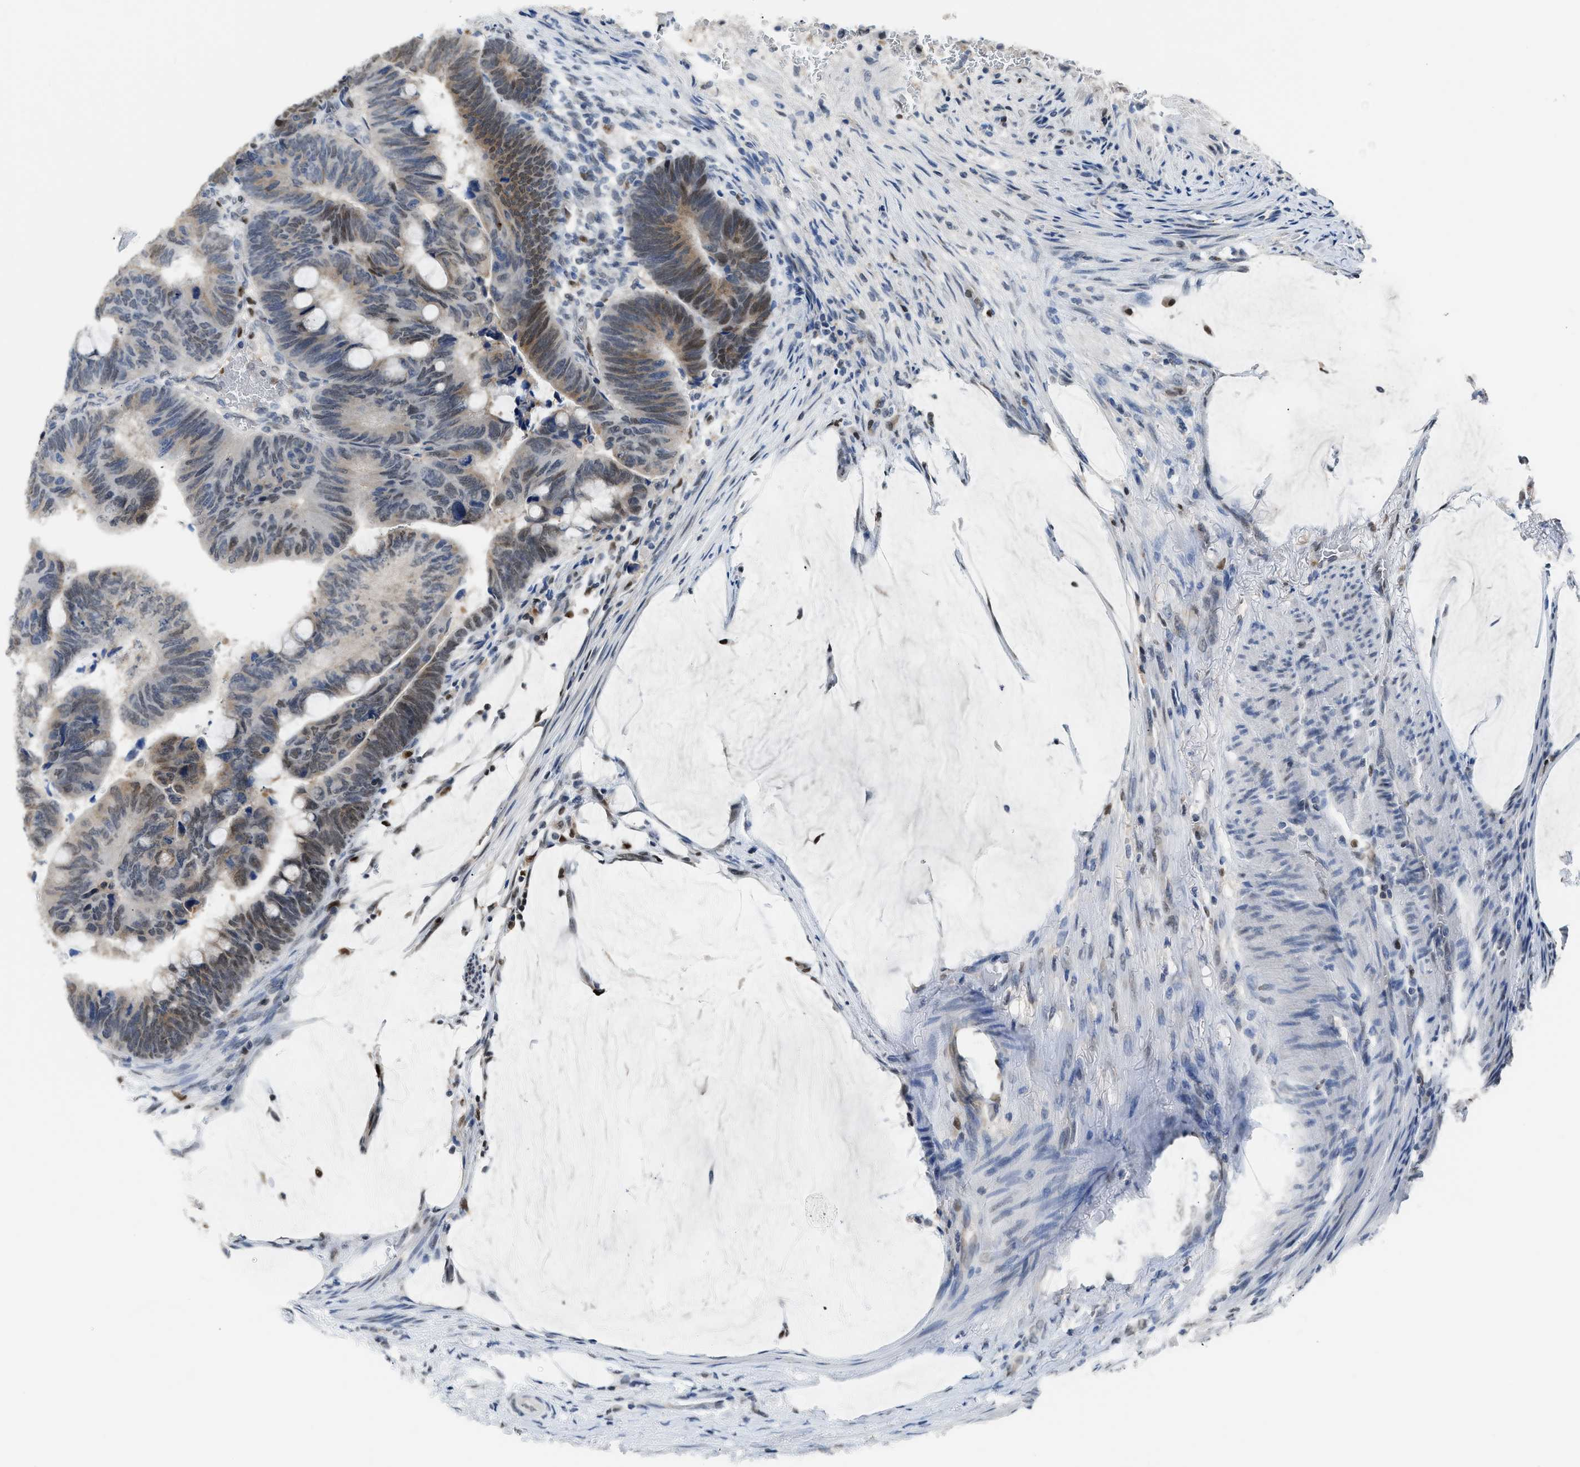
{"staining": {"intensity": "moderate", "quantity": "25%-75%", "location": "cytoplasmic/membranous,nuclear"}, "tissue": "colorectal cancer", "cell_type": "Tumor cells", "image_type": "cancer", "snomed": [{"axis": "morphology", "description": "Normal tissue, NOS"}, {"axis": "morphology", "description": "Adenocarcinoma, NOS"}, {"axis": "topography", "description": "Rectum"}, {"axis": "topography", "description": "Peripheral nerve tissue"}], "caption": "Colorectal adenocarcinoma stained with DAB immunohistochemistry displays medium levels of moderate cytoplasmic/membranous and nuclear expression in approximately 25%-75% of tumor cells.", "gene": "ALX1", "patient": {"sex": "male", "age": 92}}